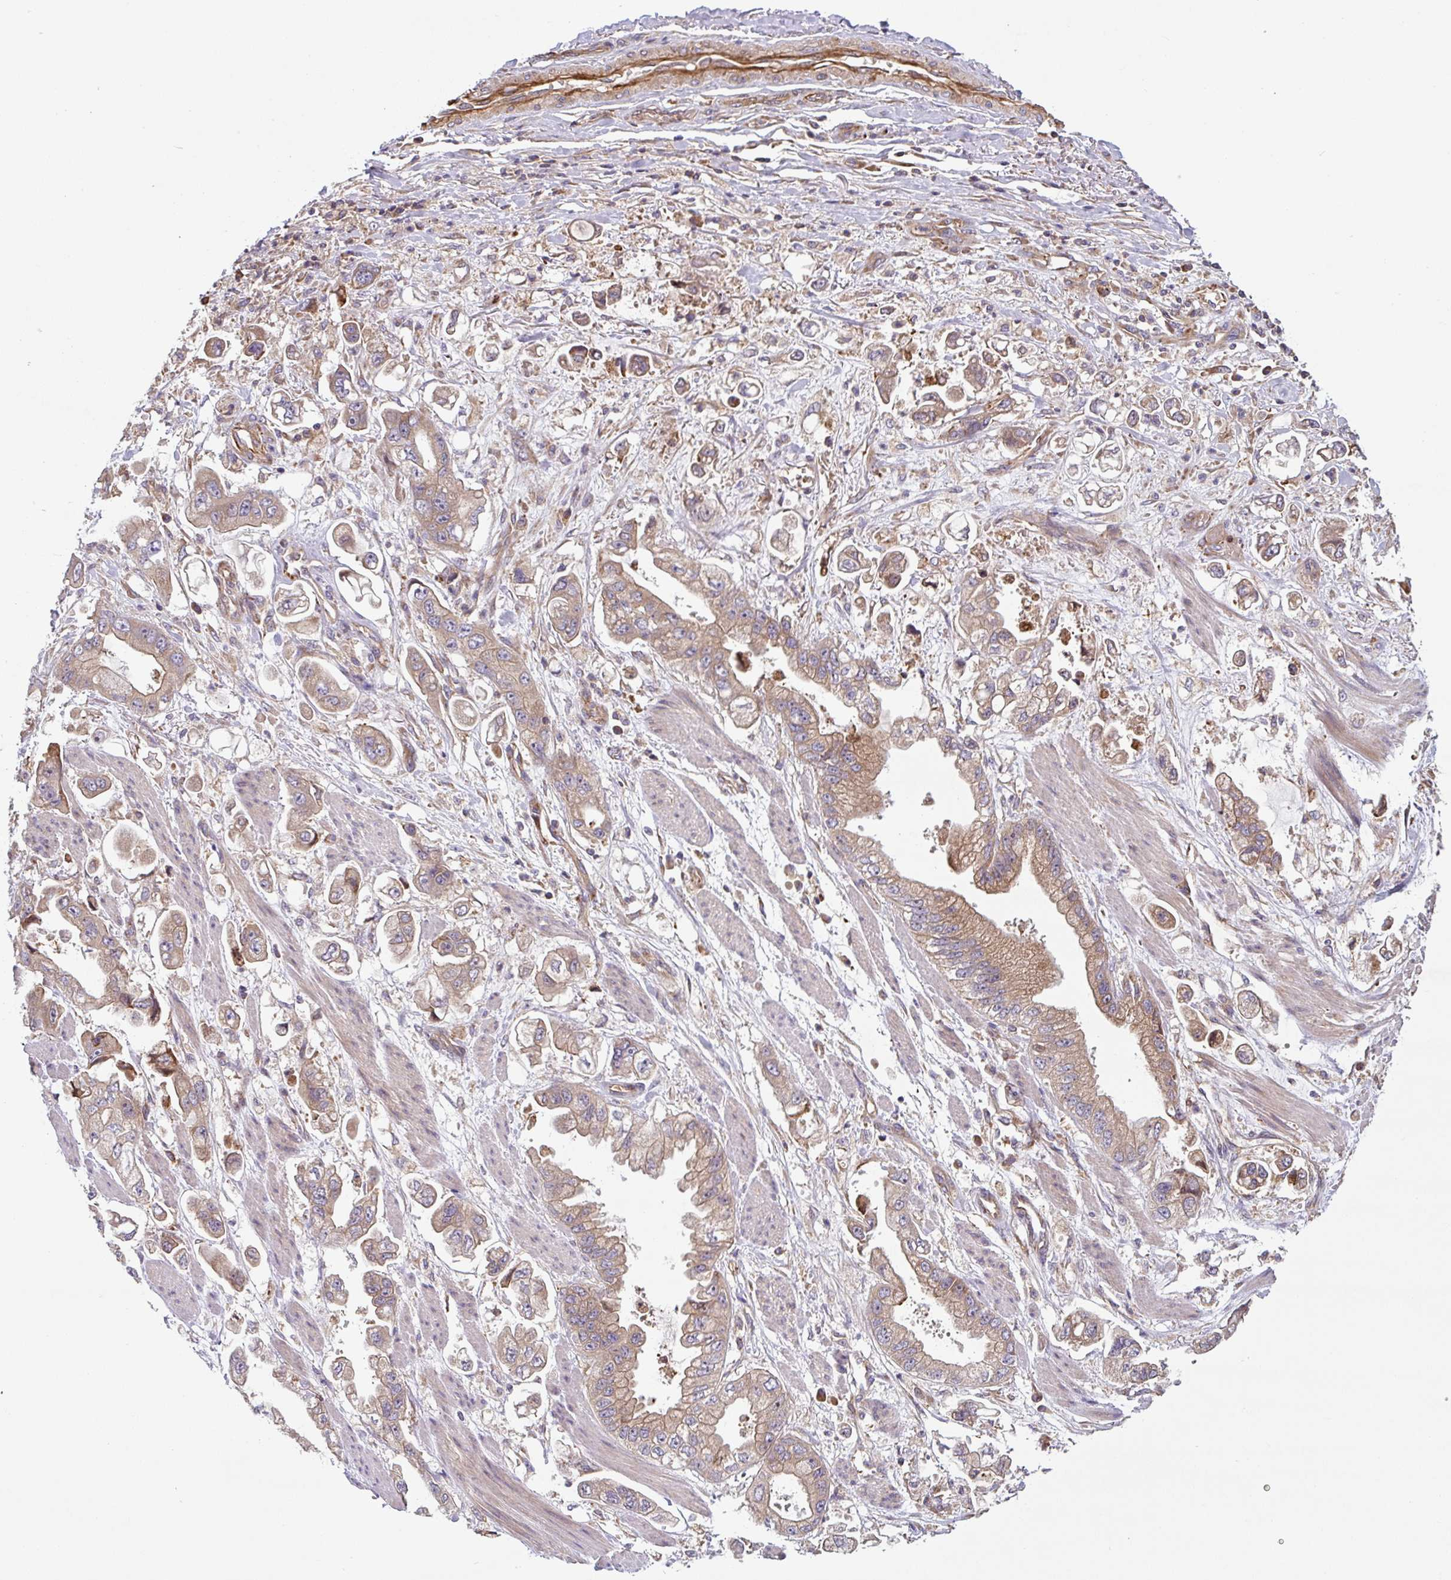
{"staining": {"intensity": "moderate", "quantity": "25%-75%", "location": "cytoplasmic/membranous"}, "tissue": "stomach cancer", "cell_type": "Tumor cells", "image_type": "cancer", "snomed": [{"axis": "morphology", "description": "Adenocarcinoma, NOS"}, {"axis": "topography", "description": "Stomach"}], "caption": "A brown stain shows moderate cytoplasmic/membranous expression of a protein in stomach adenocarcinoma tumor cells. The protein is shown in brown color, while the nuclei are stained blue.", "gene": "APOBEC3D", "patient": {"sex": "male", "age": 62}}